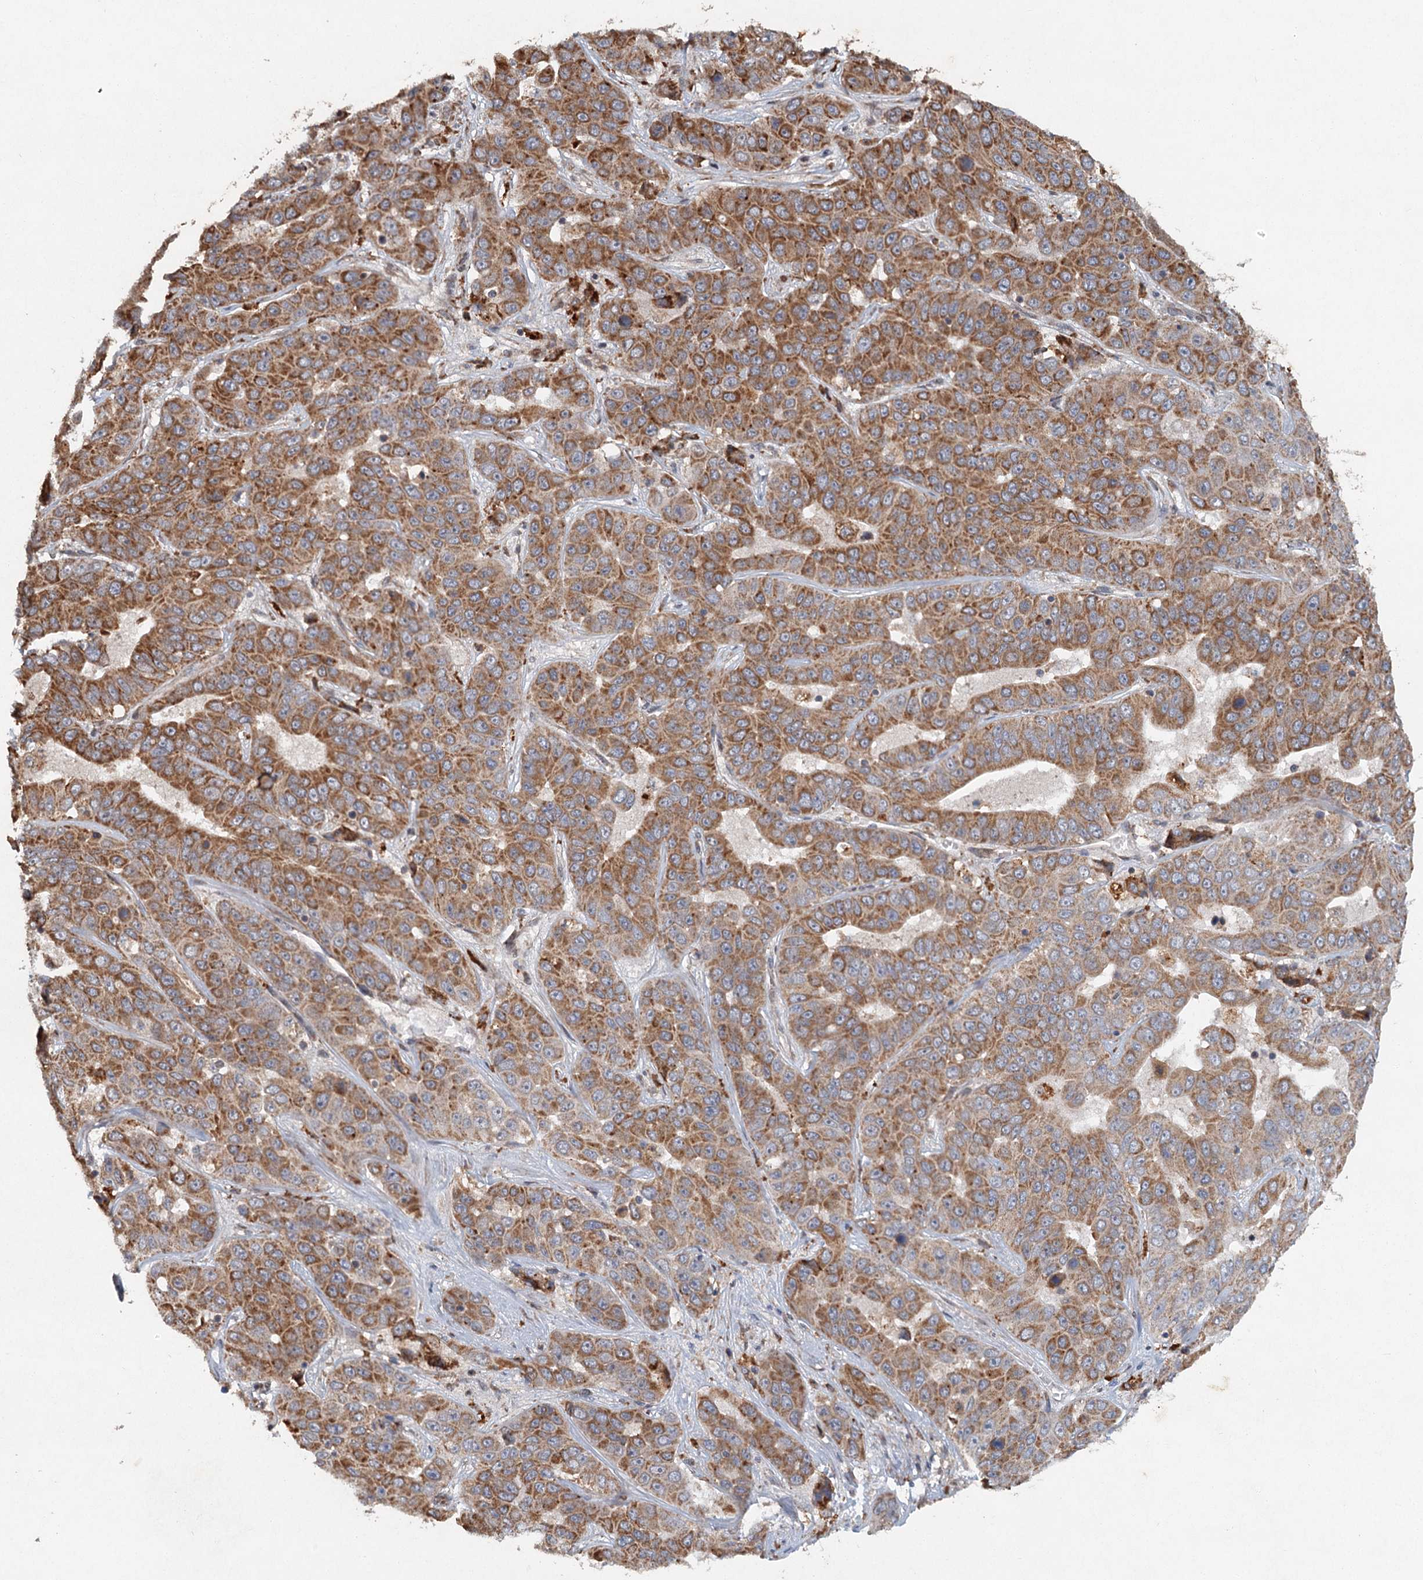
{"staining": {"intensity": "moderate", "quantity": ">75%", "location": "cytoplasmic/membranous"}, "tissue": "liver cancer", "cell_type": "Tumor cells", "image_type": "cancer", "snomed": [{"axis": "morphology", "description": "Cholangiocarcinoma"}, {"axis": "topography", "description": "Liver"}], "caption": "DAB (3,3'-diaminobenzidine) immunohistochemical staining of liver cancer exhibits moderate cytoplasmic/membranous protein positivity in approximately >75% of tumor cells.", "gene": "SRPX2", "patient": {"sex": "female", "age": 52}}